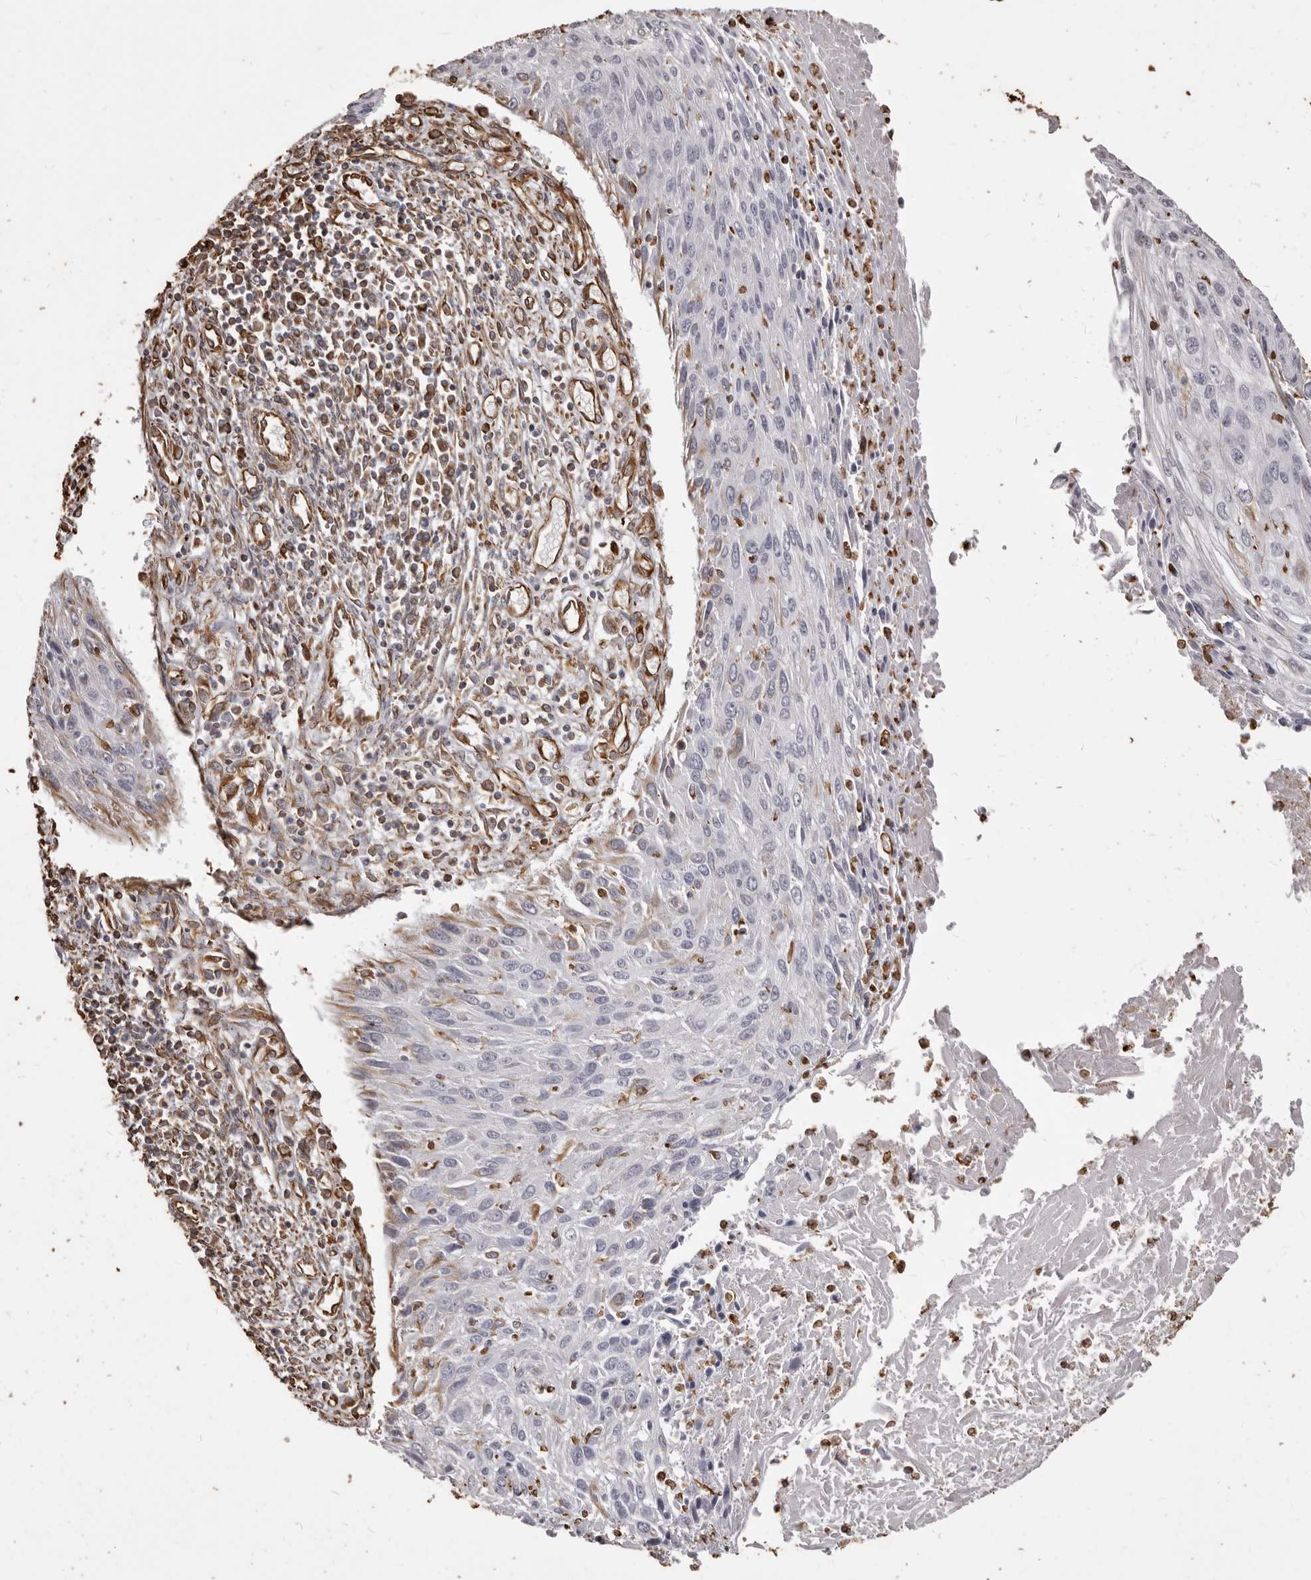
{"staining": {"intensity": "negative", "quantity": "none", "location": "none"}, "tissue": "cervical cancer", "cell_type": "Tumor cells", "image_type": "cancer", "snomed": [{"axis": "morphology", "description": "Squamous cell carcinoma, NOS"}, {"axis": "topography", "description": "Cervix"}], "caption": "Immunohistochemistry (IHC) histopathology image of neoplastic tissue: human cervical squamous cell carcinoma stained with DAB (3,3'-diaminobenzidine) displays no significant protein expression in tumor cells.", "gene": "MTURN", "patient": {"sex": "female", "age": 51}}